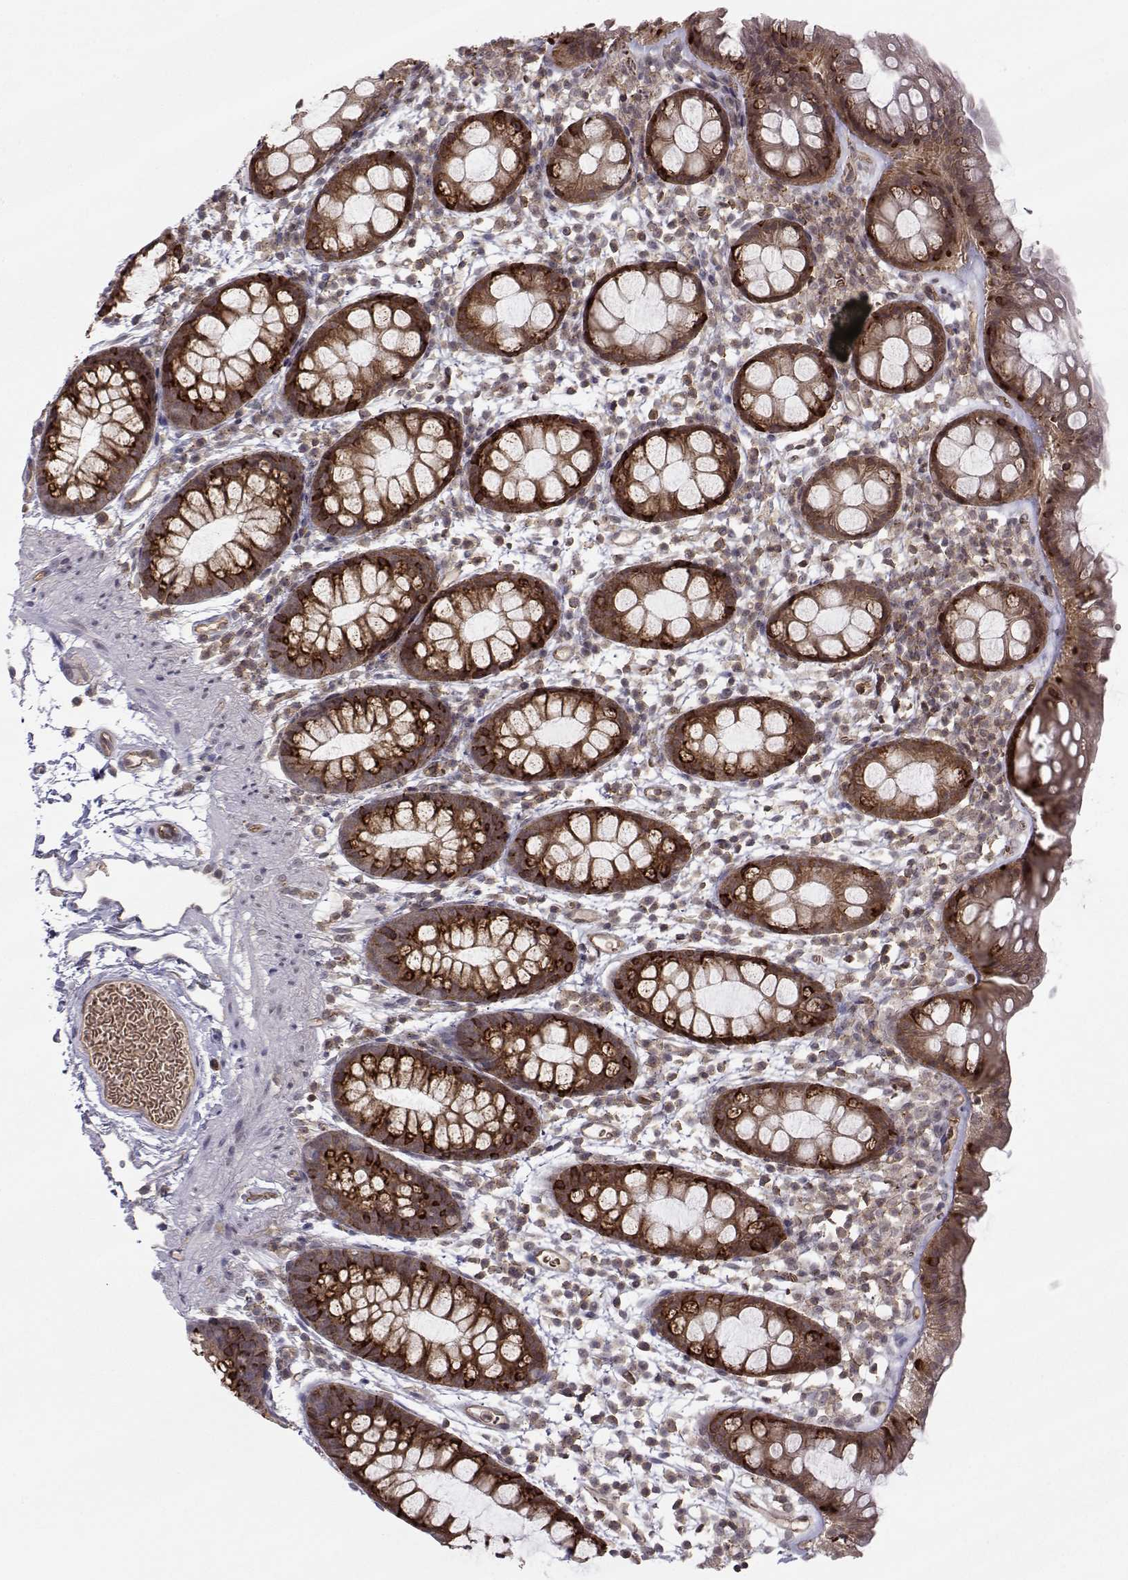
{"staining": {"intensity": "strong", "quantity": "25%-75%", "location": "cytoplasmic/membranous"}, "tissue": "rectum", "cell_type": "Glandular cells", "image_type": "normal", "snomed": [{"axis": "morphology", "description": "Normal tissue, NOS"}, {"axis": "topography", "description": "Rectum"}], "caption": "Rectum stained for a protein (brown) displays strong cytoplasmic/membranous positive positivity in approximately 25%-75% of glandular cells.", "gene": "KIF13B", "patient": {"sex": "male", "age": 57}}